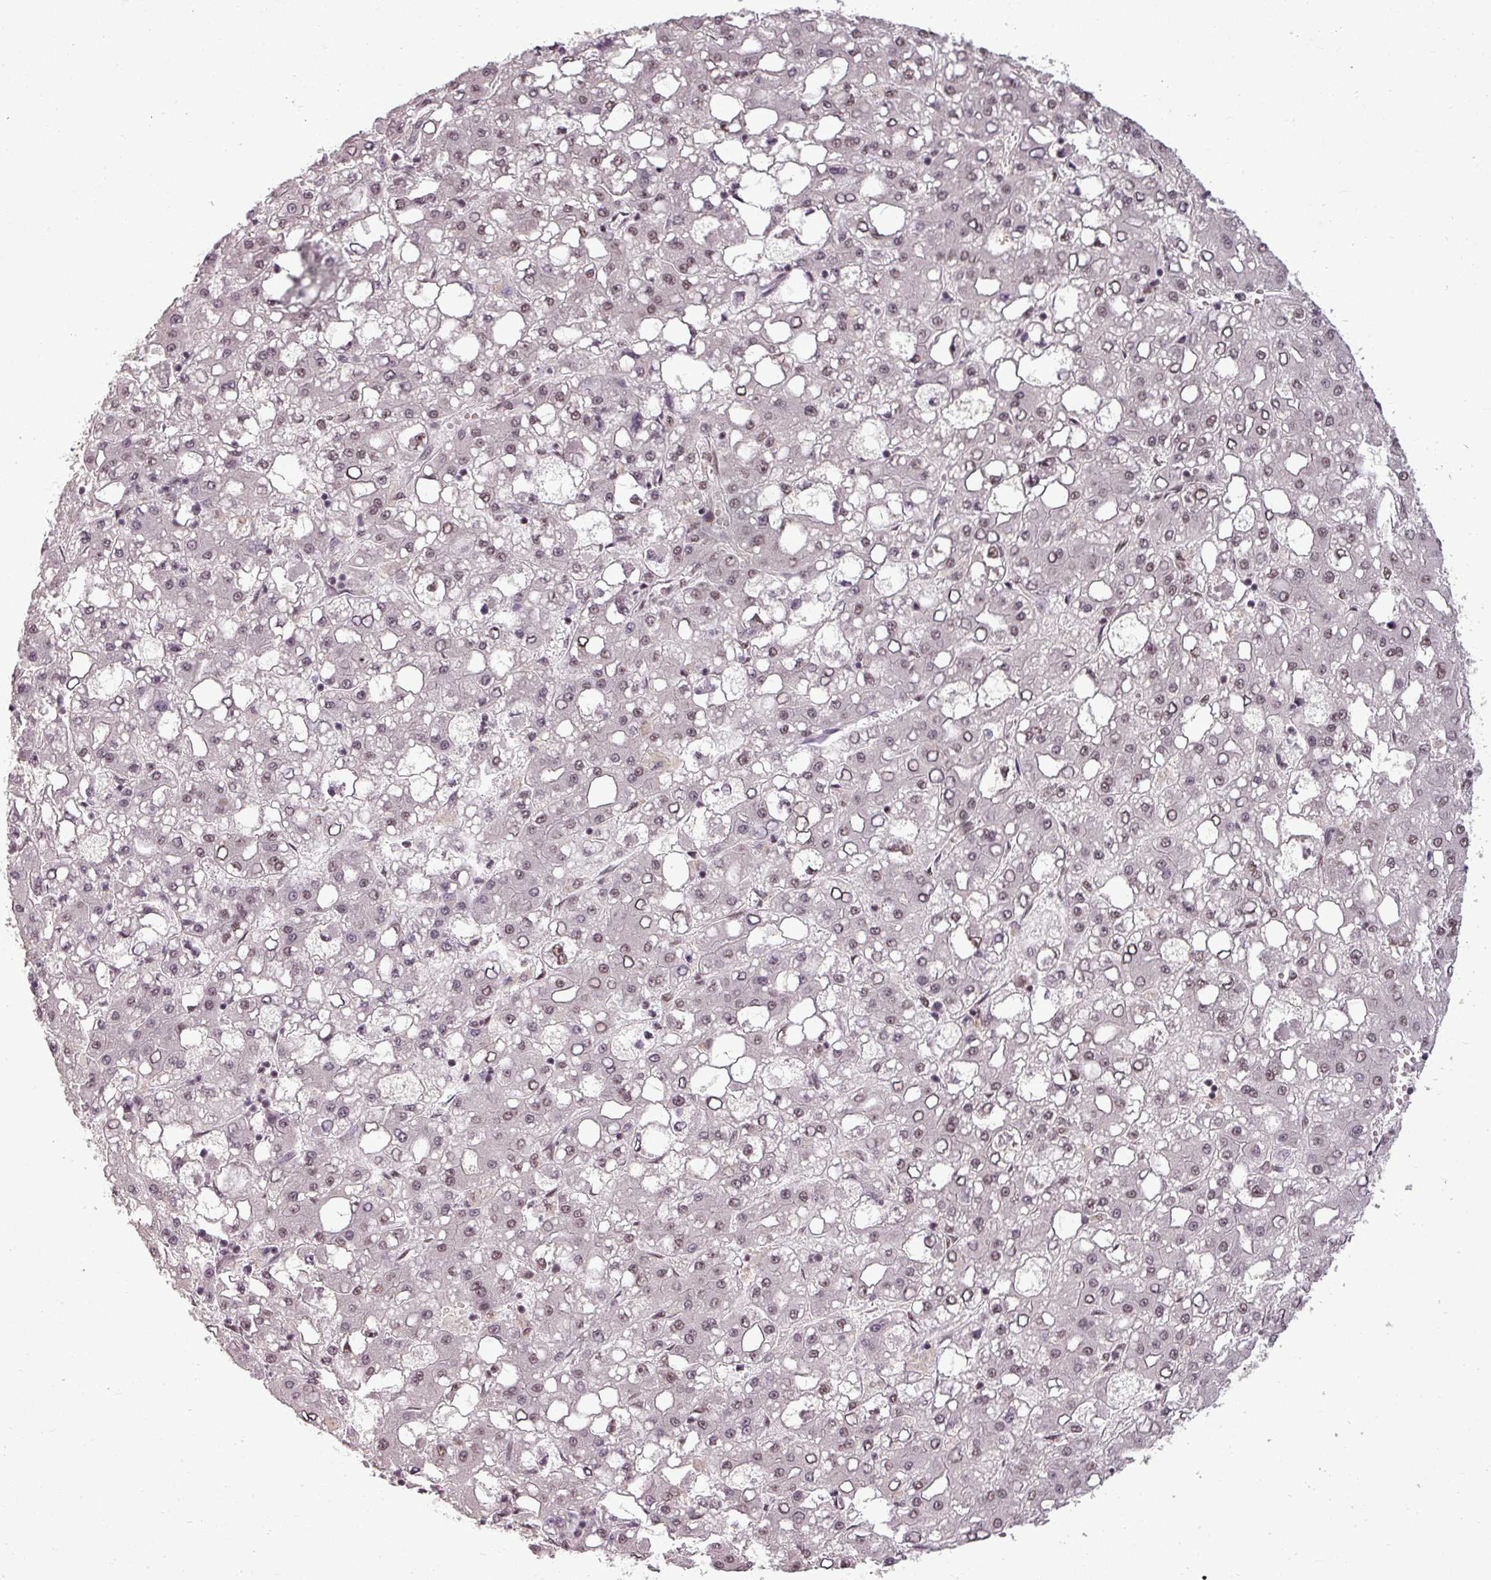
{"staining": {"intensity": "moderate", "quantity": ">75%", "location": "nuclear"}, "tissue": "liver cancer", "cell_type": "Tumor cells", "image_type": "cancer", "snomed": [{"axis": "morphology", "description": "Carcinoma, Hepatocellular, NOS"}, {"axis": "topography", "description": "Liver"}], "caption": "The photomicrograph displays immunohistochemical staining of liver cancer (hepatocellular carcinoma). There is moderate nuclear expression is seen in about >75% of tumor cells.", "gene": "BCAS3", "patient": {"sex": "male", "age": 65}}